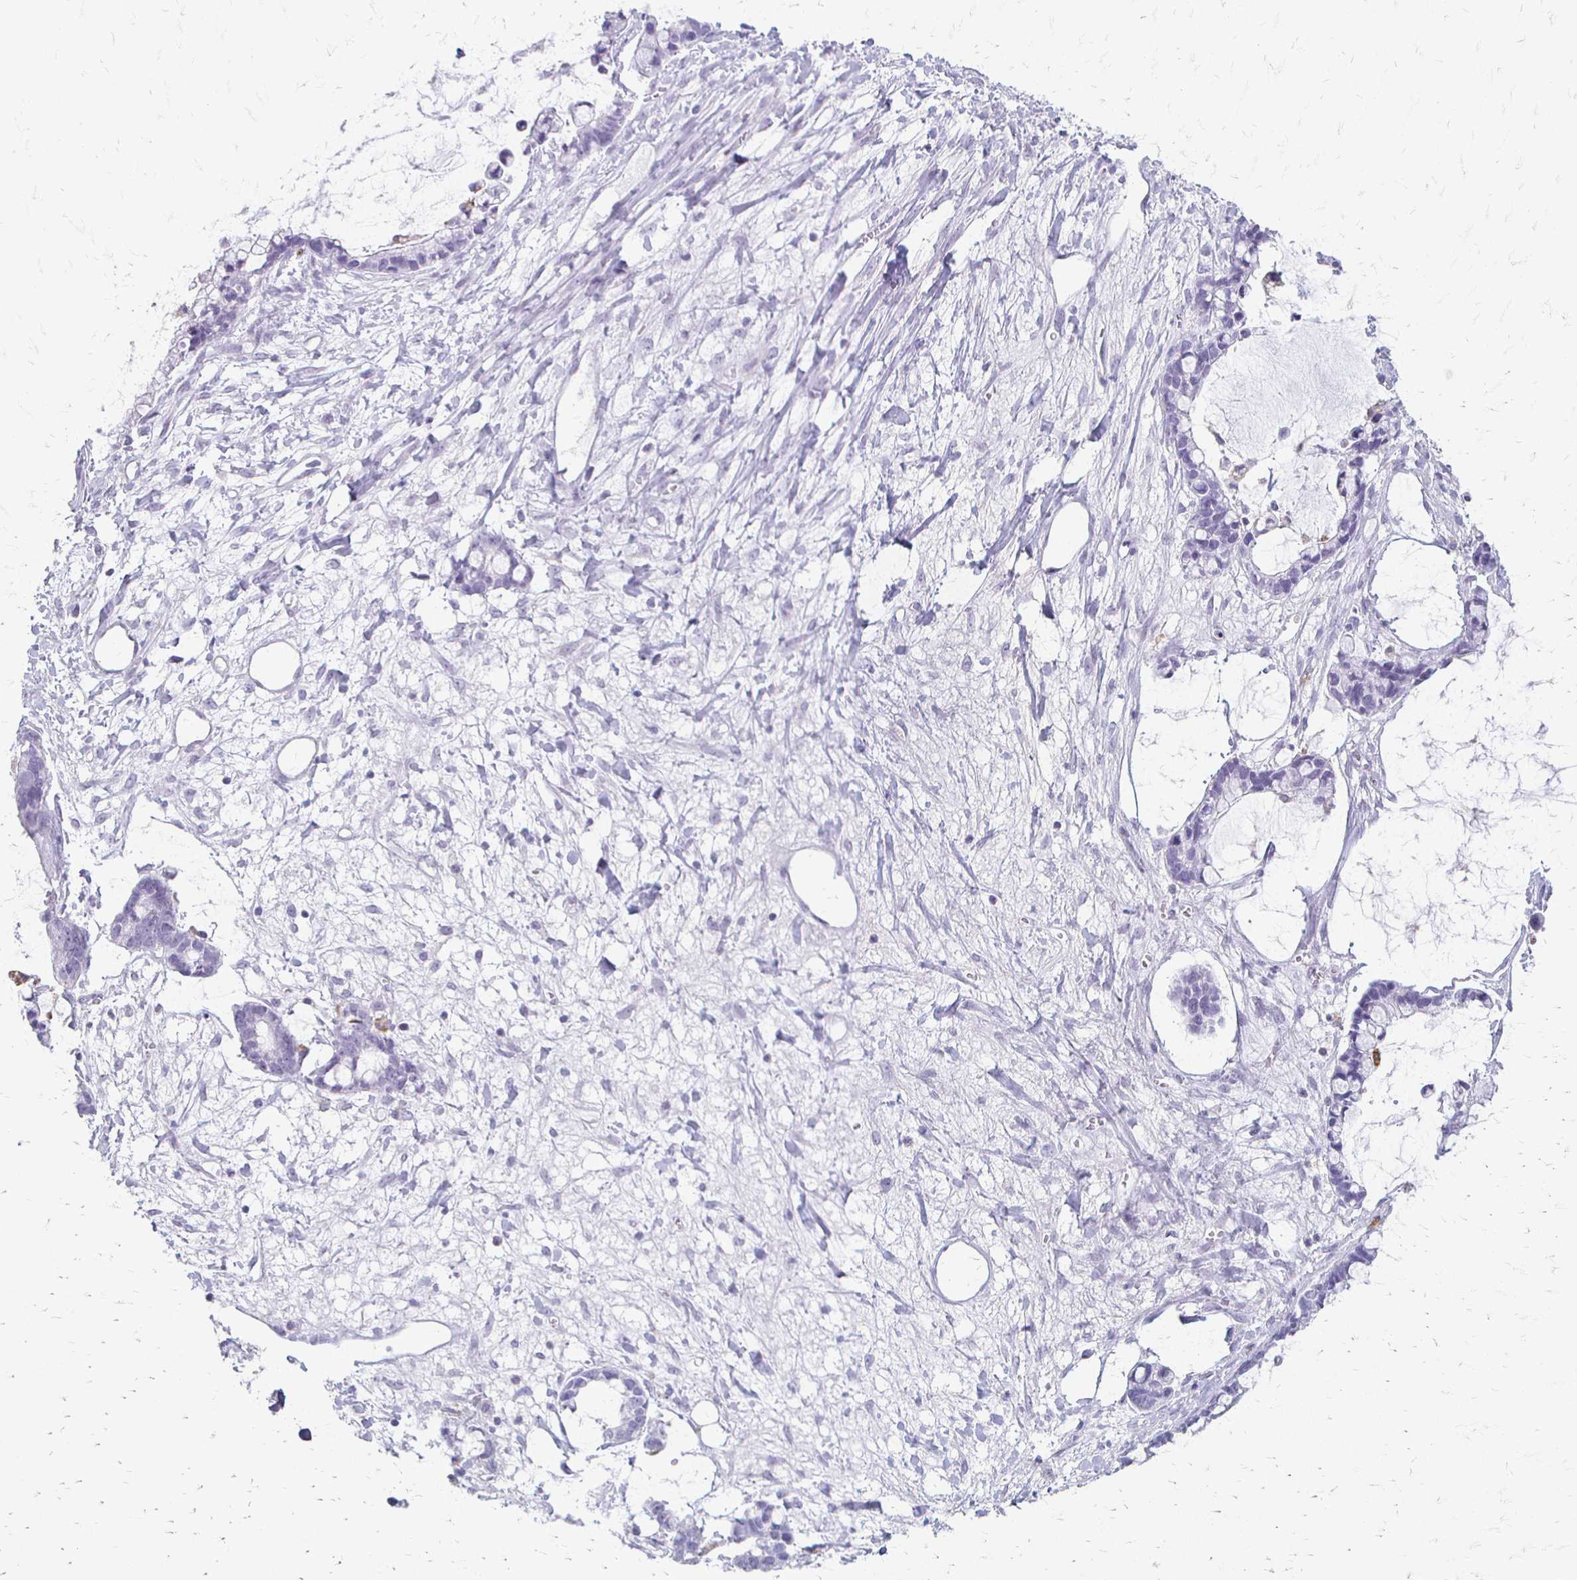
{"staining": {"intensity": "negative", "quantity": "none", "location": "none"}, "tissue": "ovarian cancer", "cell_type": "Tumor cells", "image_type": "cancer", "snomed": [{"axis": "morphology", "description": "Cystadenocarcinoma, mucinous, NOS"}, {"axis": "topography", "description": "Ovary"}], "caption": "This is a image of IHC staining of ovarian cancer (mucinous cystadenocarcinoma), which shows no positivity in tumor cells.", "gene": "ACP5", "patient": {"sex": "female", "age": 63}}